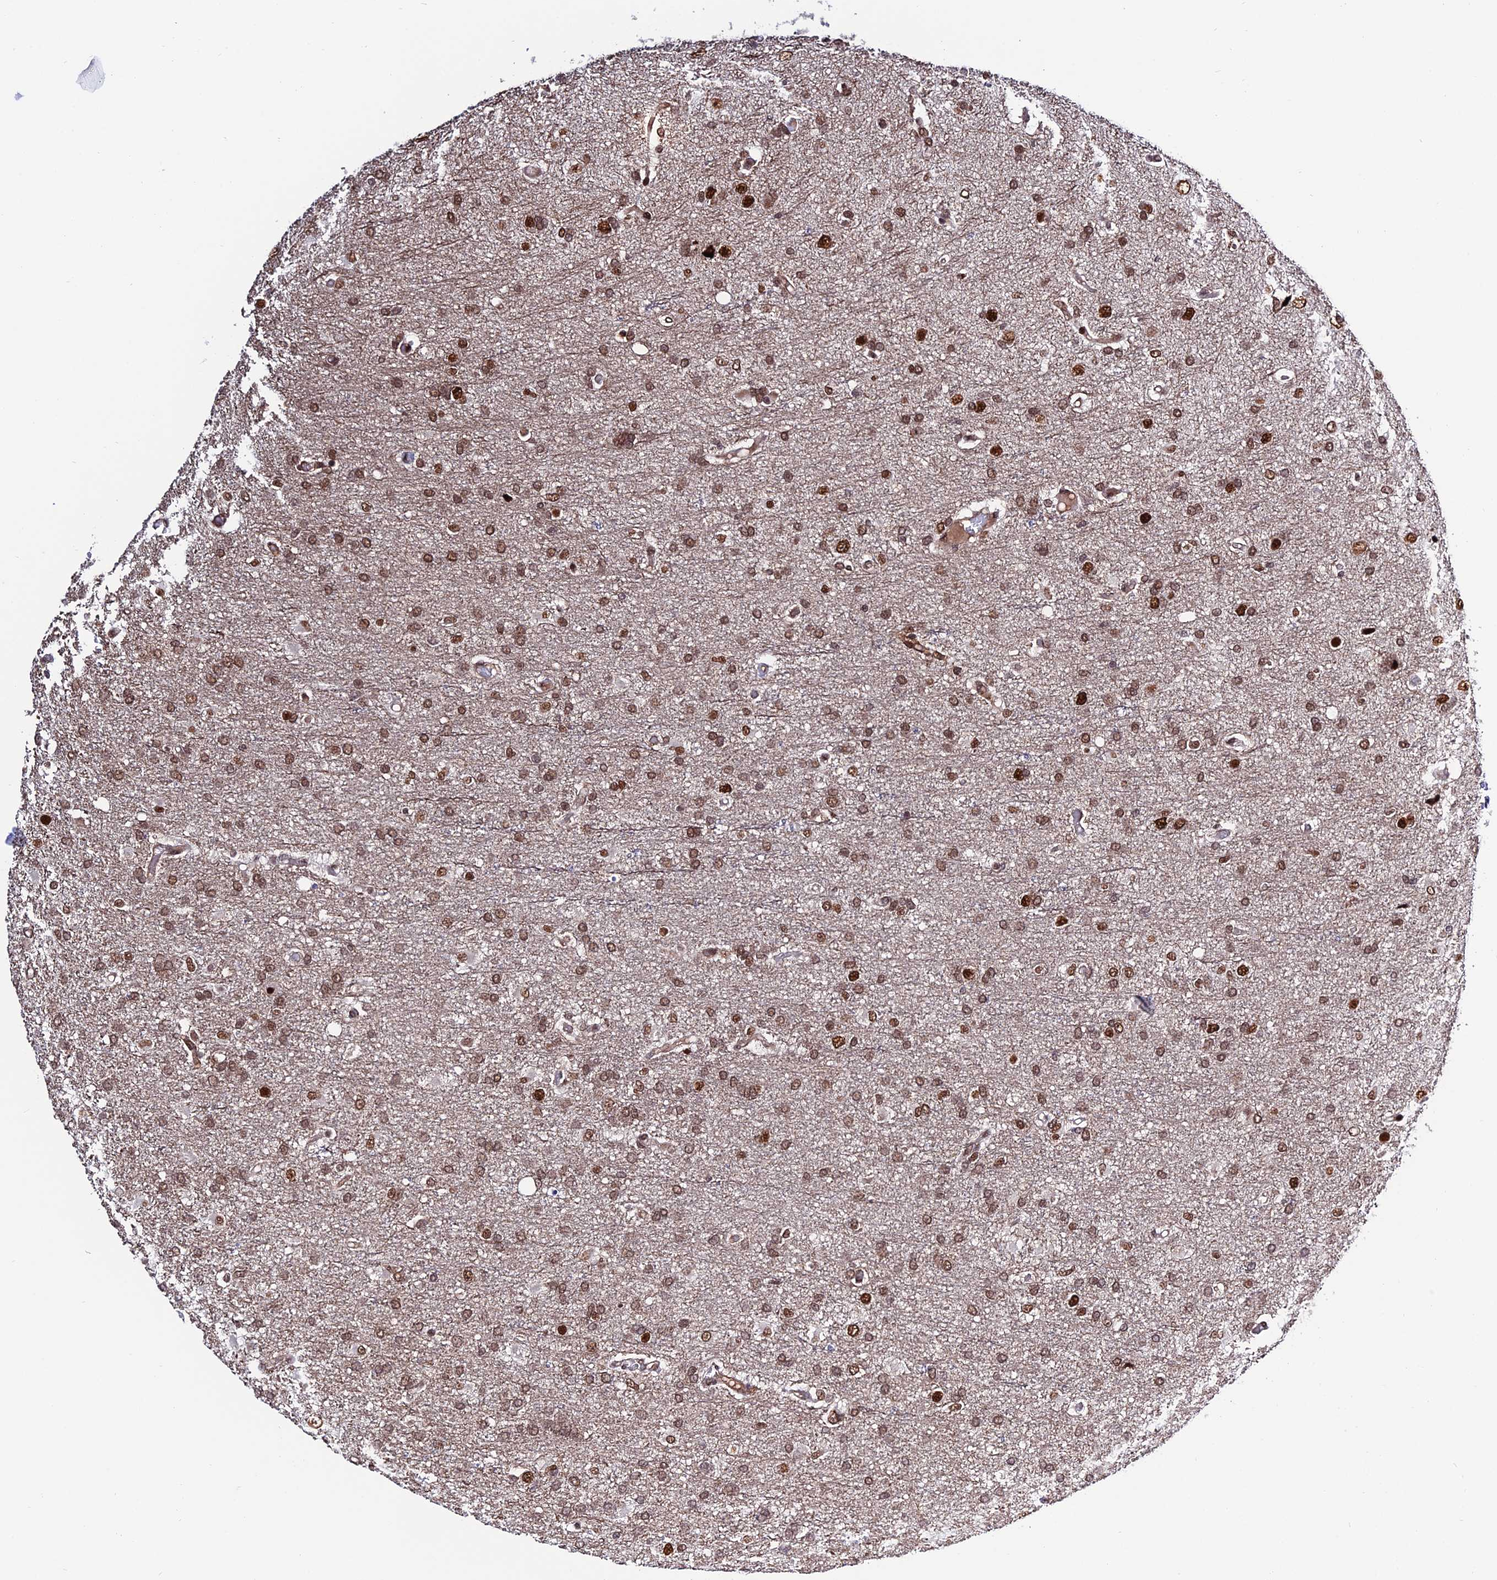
{"staining": {"intensity": "moderate", "quantity": ">75%", "location": "nuclear"}, "tissue": "glioma", "cell_type": "Tumor cells", "image_type": "cancer", "snomed": [{"axis": "morphology", "description": "Glioma, malignant, High grade"}, {"axis": "topography", "description": "Brain"}], "caption": "Immunohistochemical staining of human malignant glioma (high-grade) demonstrates medium levels of moderate nuclear staining in approximately >75% of tumor cells.", "gene": "SYT15", "patient": {"sex": "female", "age": 74}}